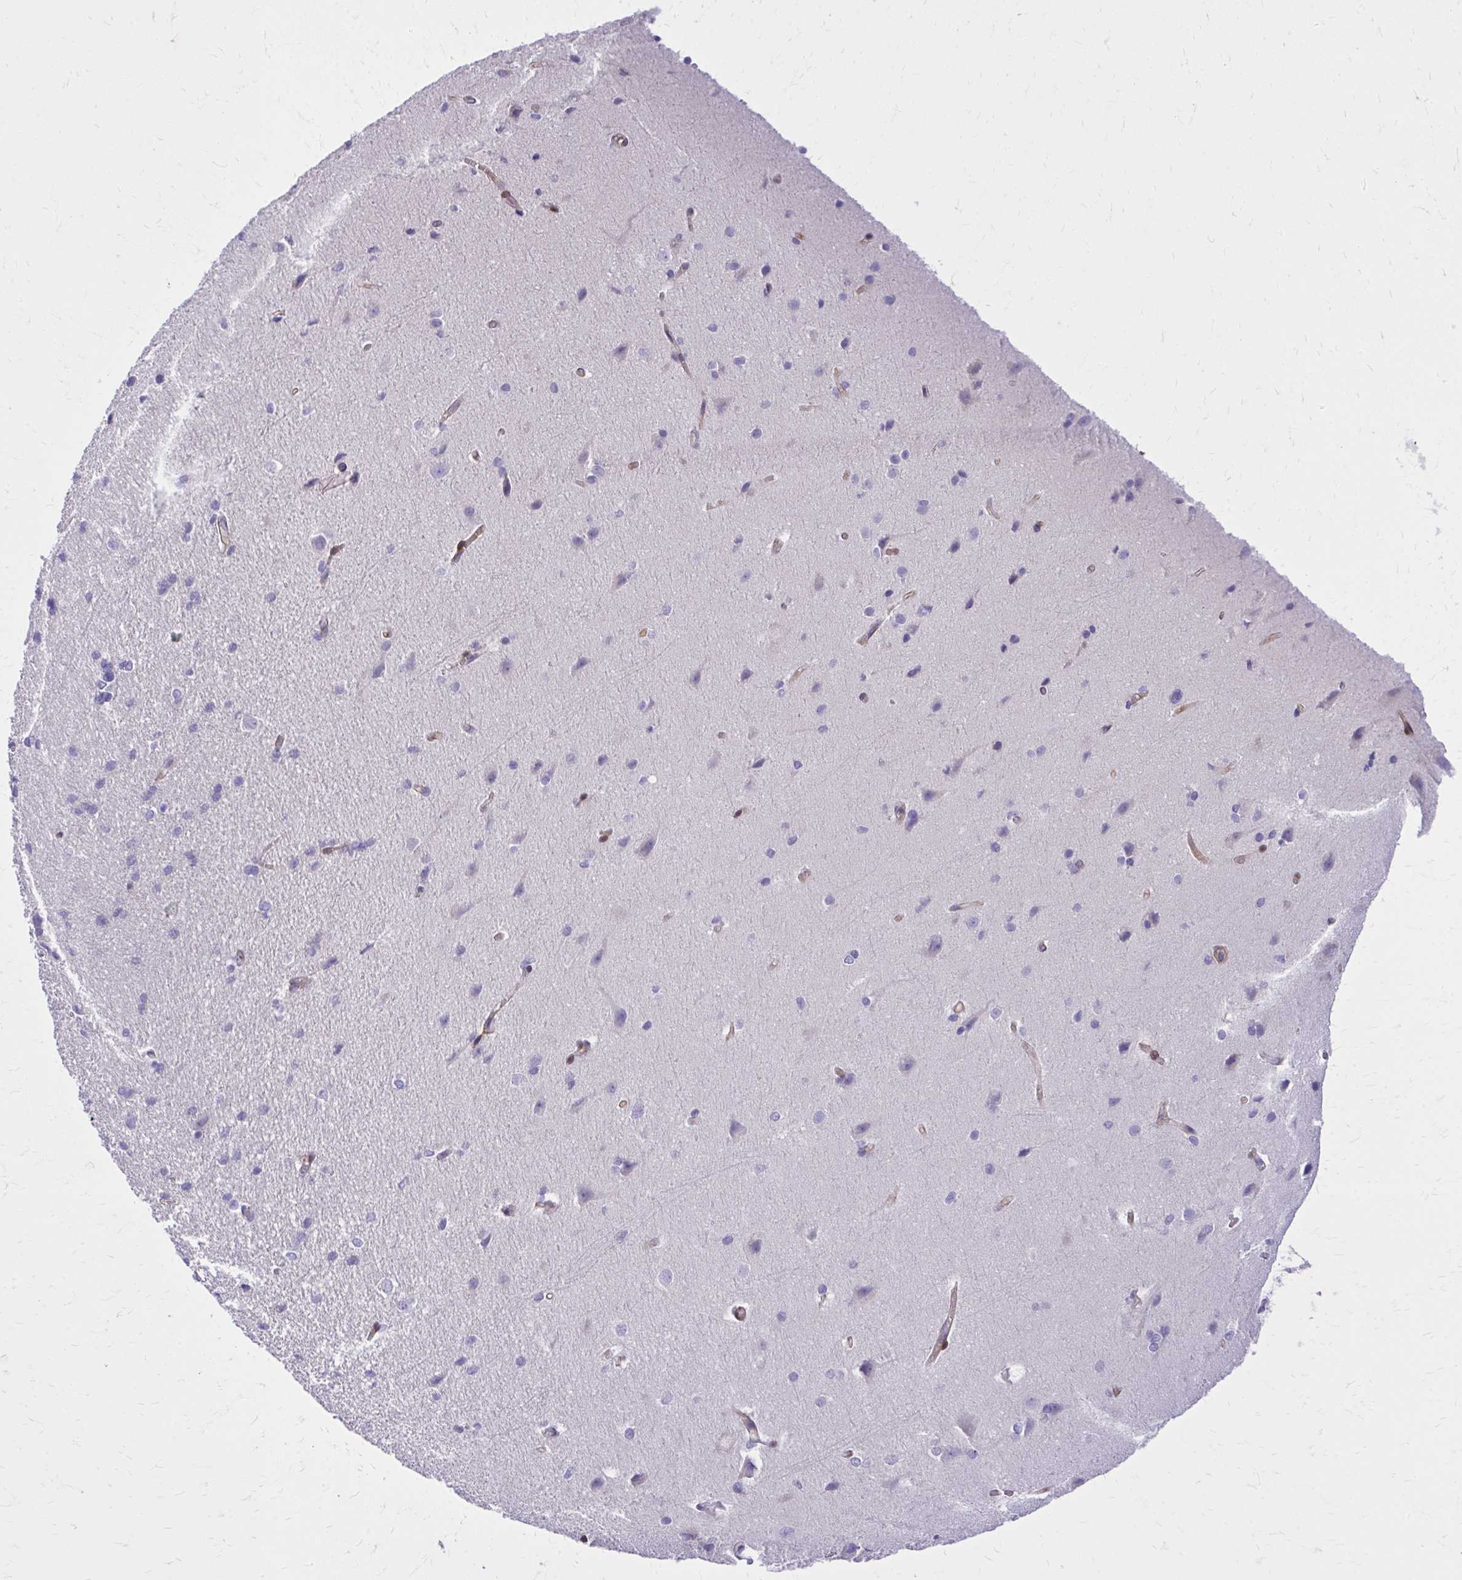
{"staining": {"intensity": "moderate", "quantity": ">75%", "location": "cytoplasmic/membranous"}, "tissue": "cerebral cortex", "cell_type": "Endothelial cells", "image_type": "normal", "snomed": [{"axis": "morphology", "description": "Normal tissue, NOS"}, {"axis": "topography", "description": "Cerebral cortex"}], "caption": "Cerebral cortex was stained to show a protein in brown. There is medium levels of moderate cytoplasmic/membranous expression in about >75% of endothelial cells. (brown staining indicates protein expression, while blue staining denotes nuclei).", "gene": "ADAMTSL1", "patient": {"sex": "male", "age": 37}}